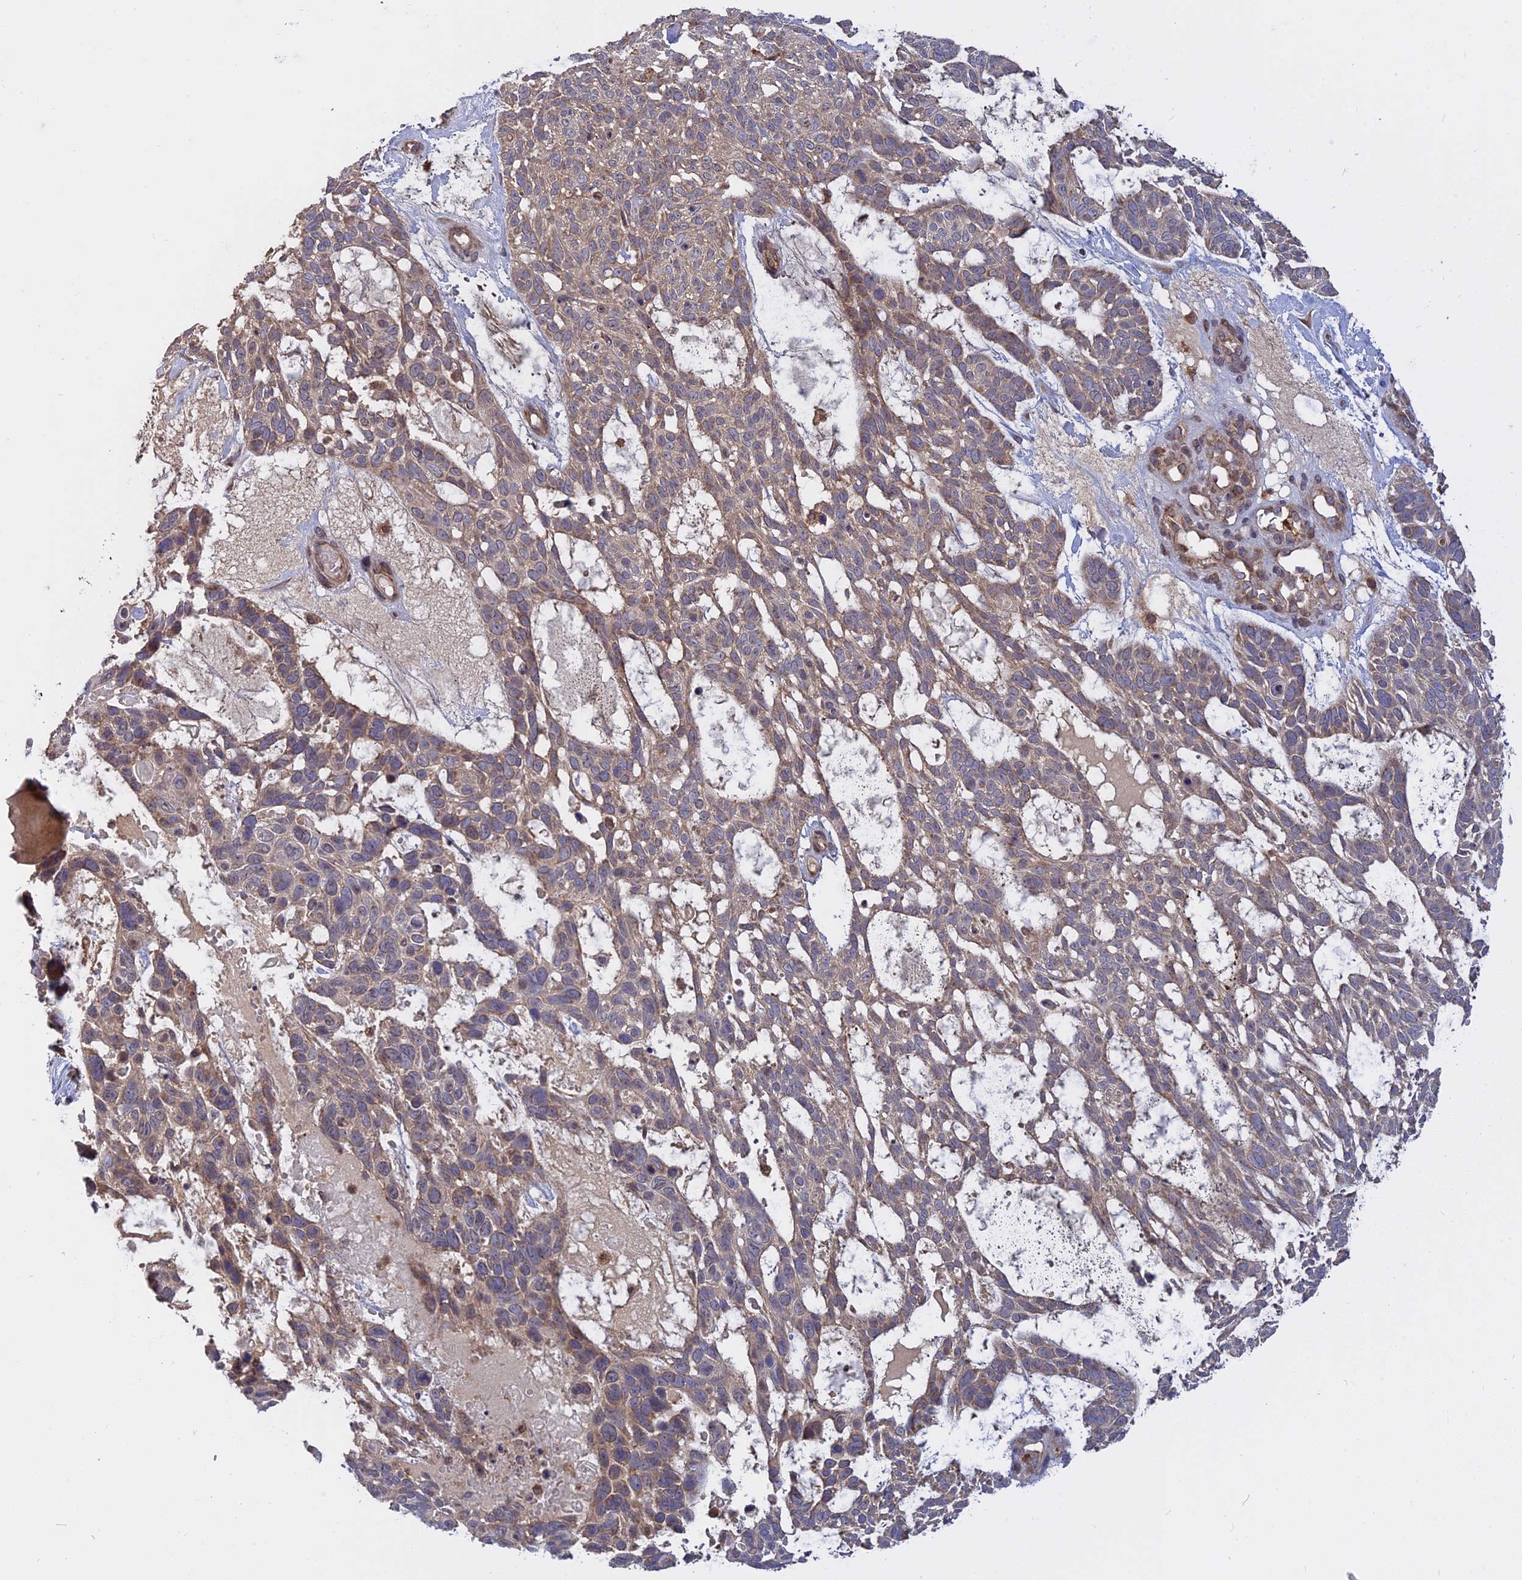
{"staining": {"intensity": "moderate", "quantity": "25%-75%", "location": "cytoplasmic/membranous"}, "tissue": "skin cancer", "cell_type": "Tumor cells", "image_type": "cancer", "snomed": [{"axis": "morphology", "description": "Basal cell carcinoma"}, {"axis": "topography", "description": "Skin"}], "caption": "The photomicrograph demonstrates staining of skin cancer (basal cell carcinoma), revealing moderate cytoplasmic/membranous protein staining (brown color) within tumor cells.", "gene": "IL21R", "patient": {"sex": "male", "age": 88}}